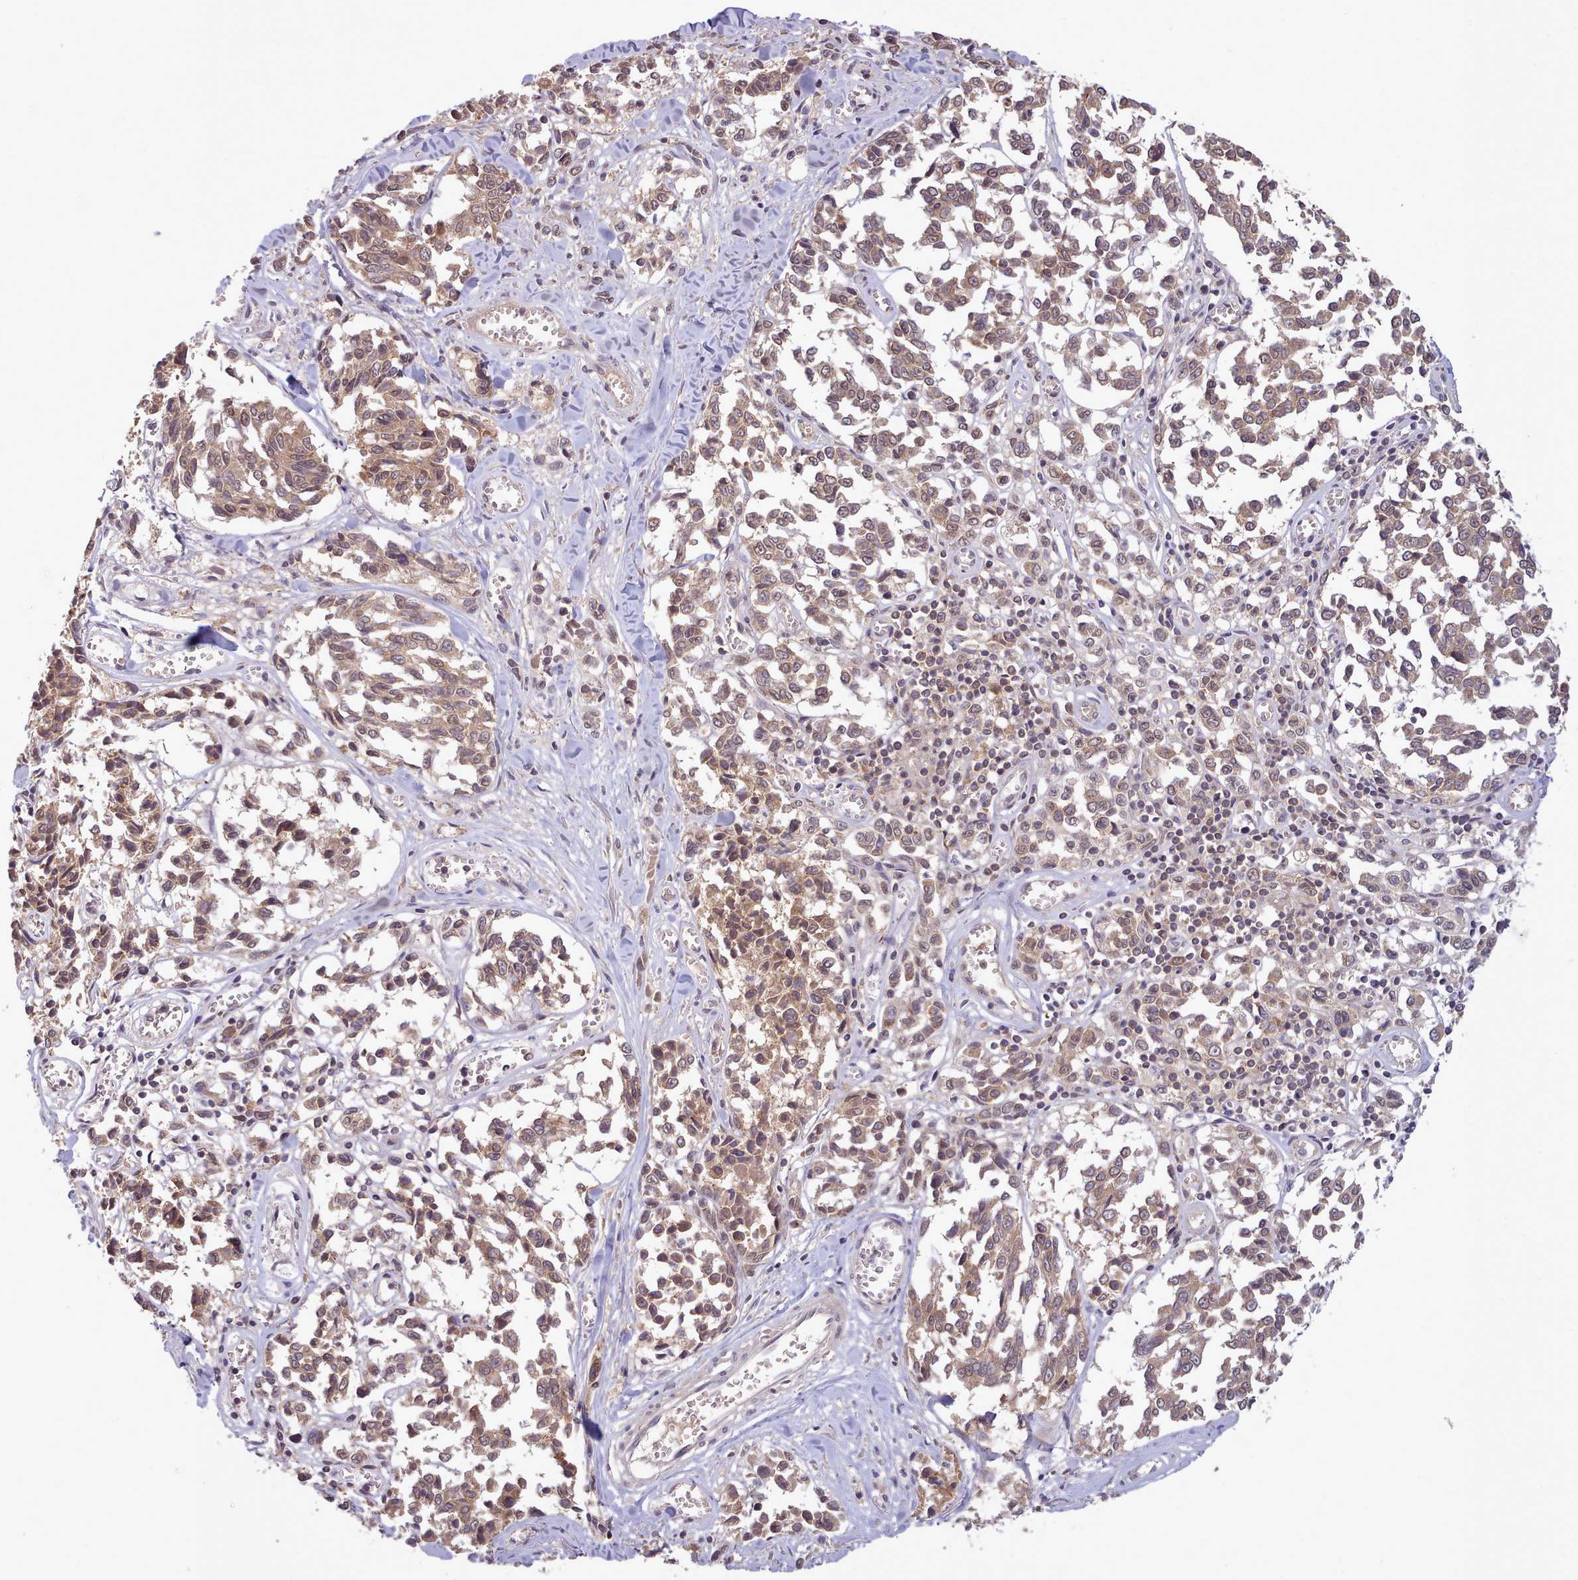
{"staining": {"intensity": "moderate", "quantity": ">75%", "location": "cytoplasmic/membranous"}, "tissue": "melanoma", "cell_type": "Tumor cells", "image_type": "cancer", "snomed": [{"axis": "morphology", "description": "Malignant melanoma, NOS"}, {"axis": "topography", "description": "Skin"}], "caption": "An image of malignant melanoma stained for a protein reveals moderate cytoplasmic/membranous brown staining in tumor cells.", "gene": "PIP4P1", "patient": {"sex": "female", "age": 64}}